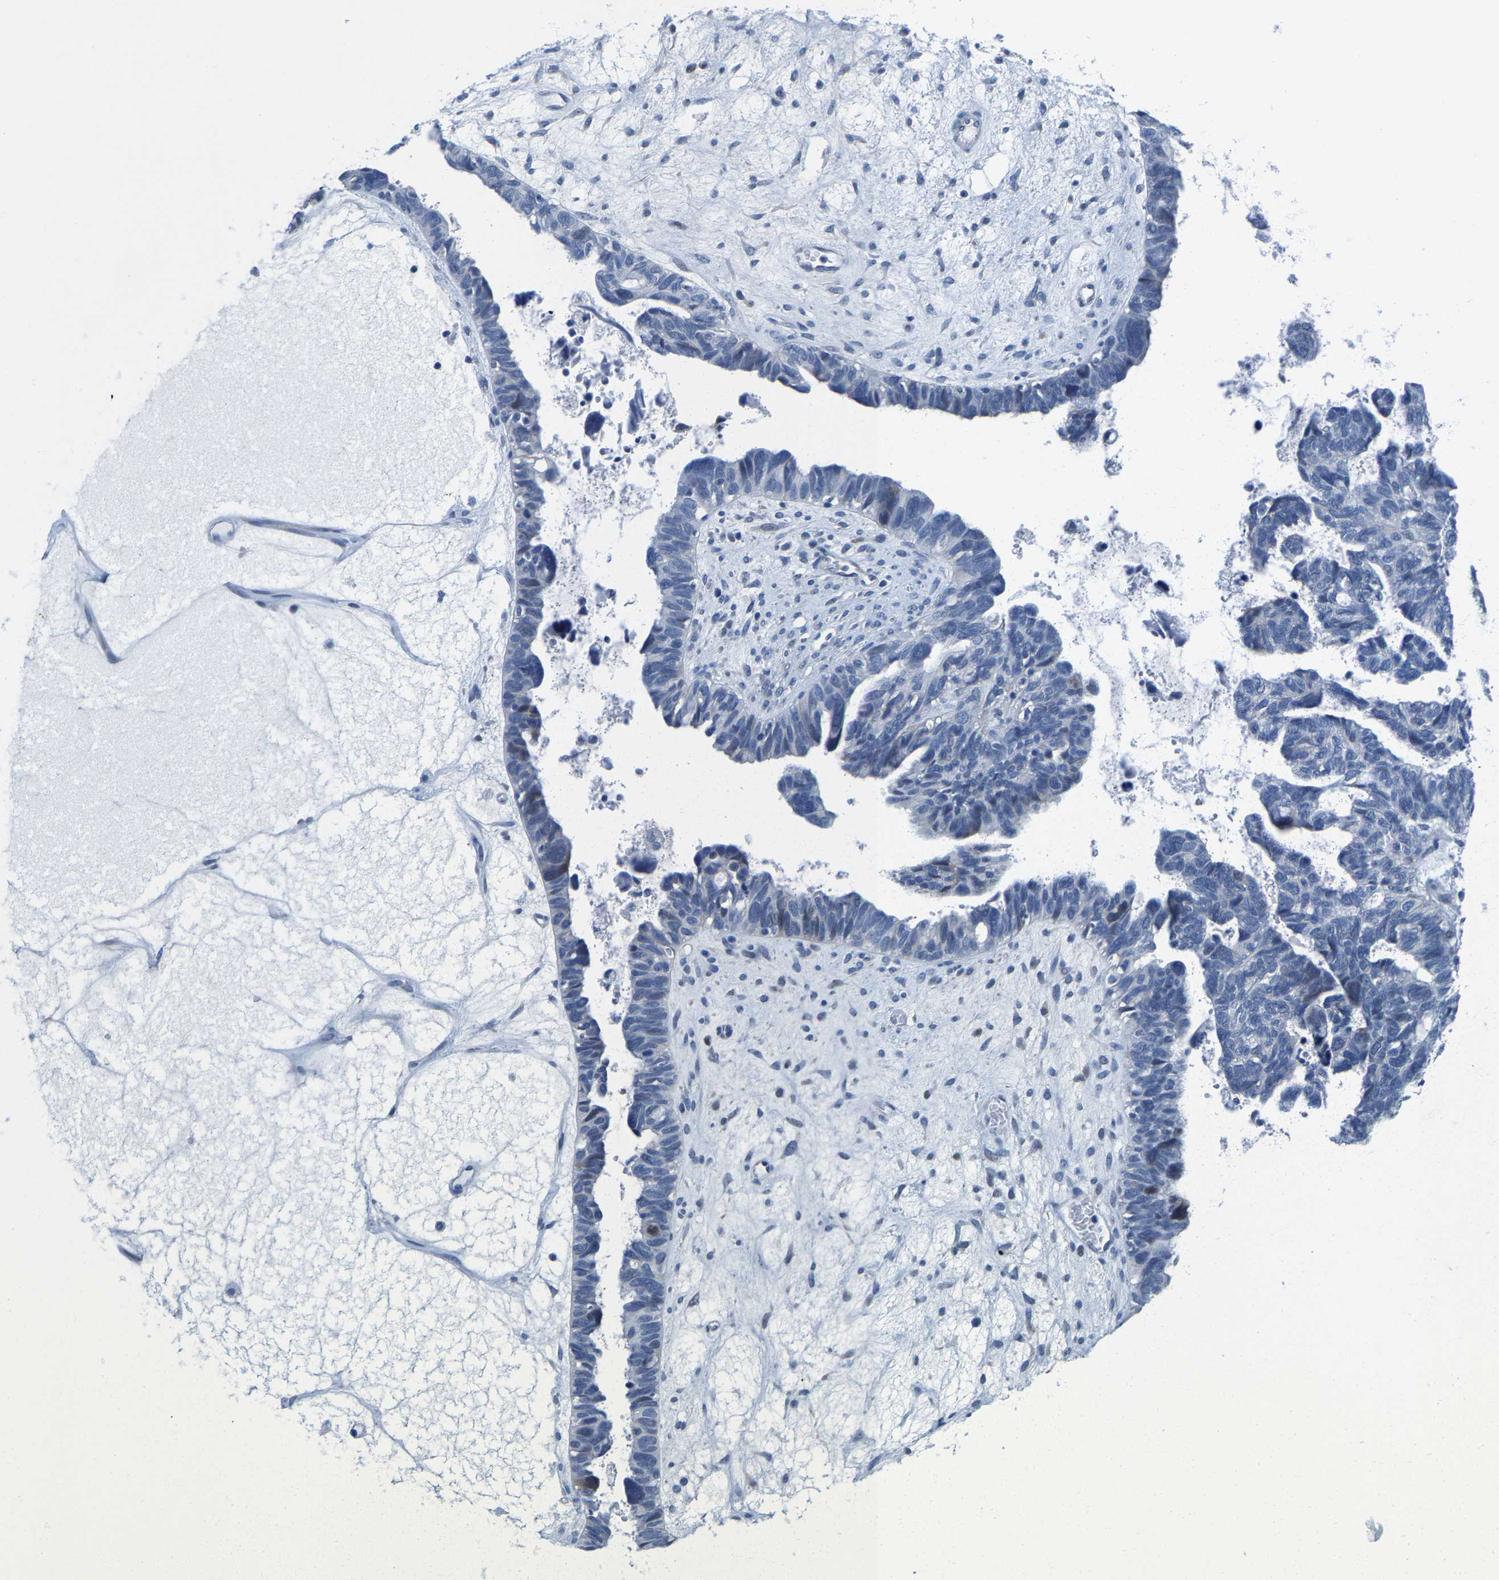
{"staining": {"intensity": "negative", "quantity": "none", "location": "none"}, "tissue": "ovarian cancer", "cell_type": "Tumor cells", "image_type": "cancer", "snomed": [{"axis": "morphology", "description": "Cystadenocarcinoma, serous, NOS"}, {"axis": "topography", "description": "Ovary"}], "caption": "There is no significant expression in tumor cells of ovarian serous cystadenocarcinoma.", "gene": "KLHL1", "patient": {"sex": "female", "age": 79}}